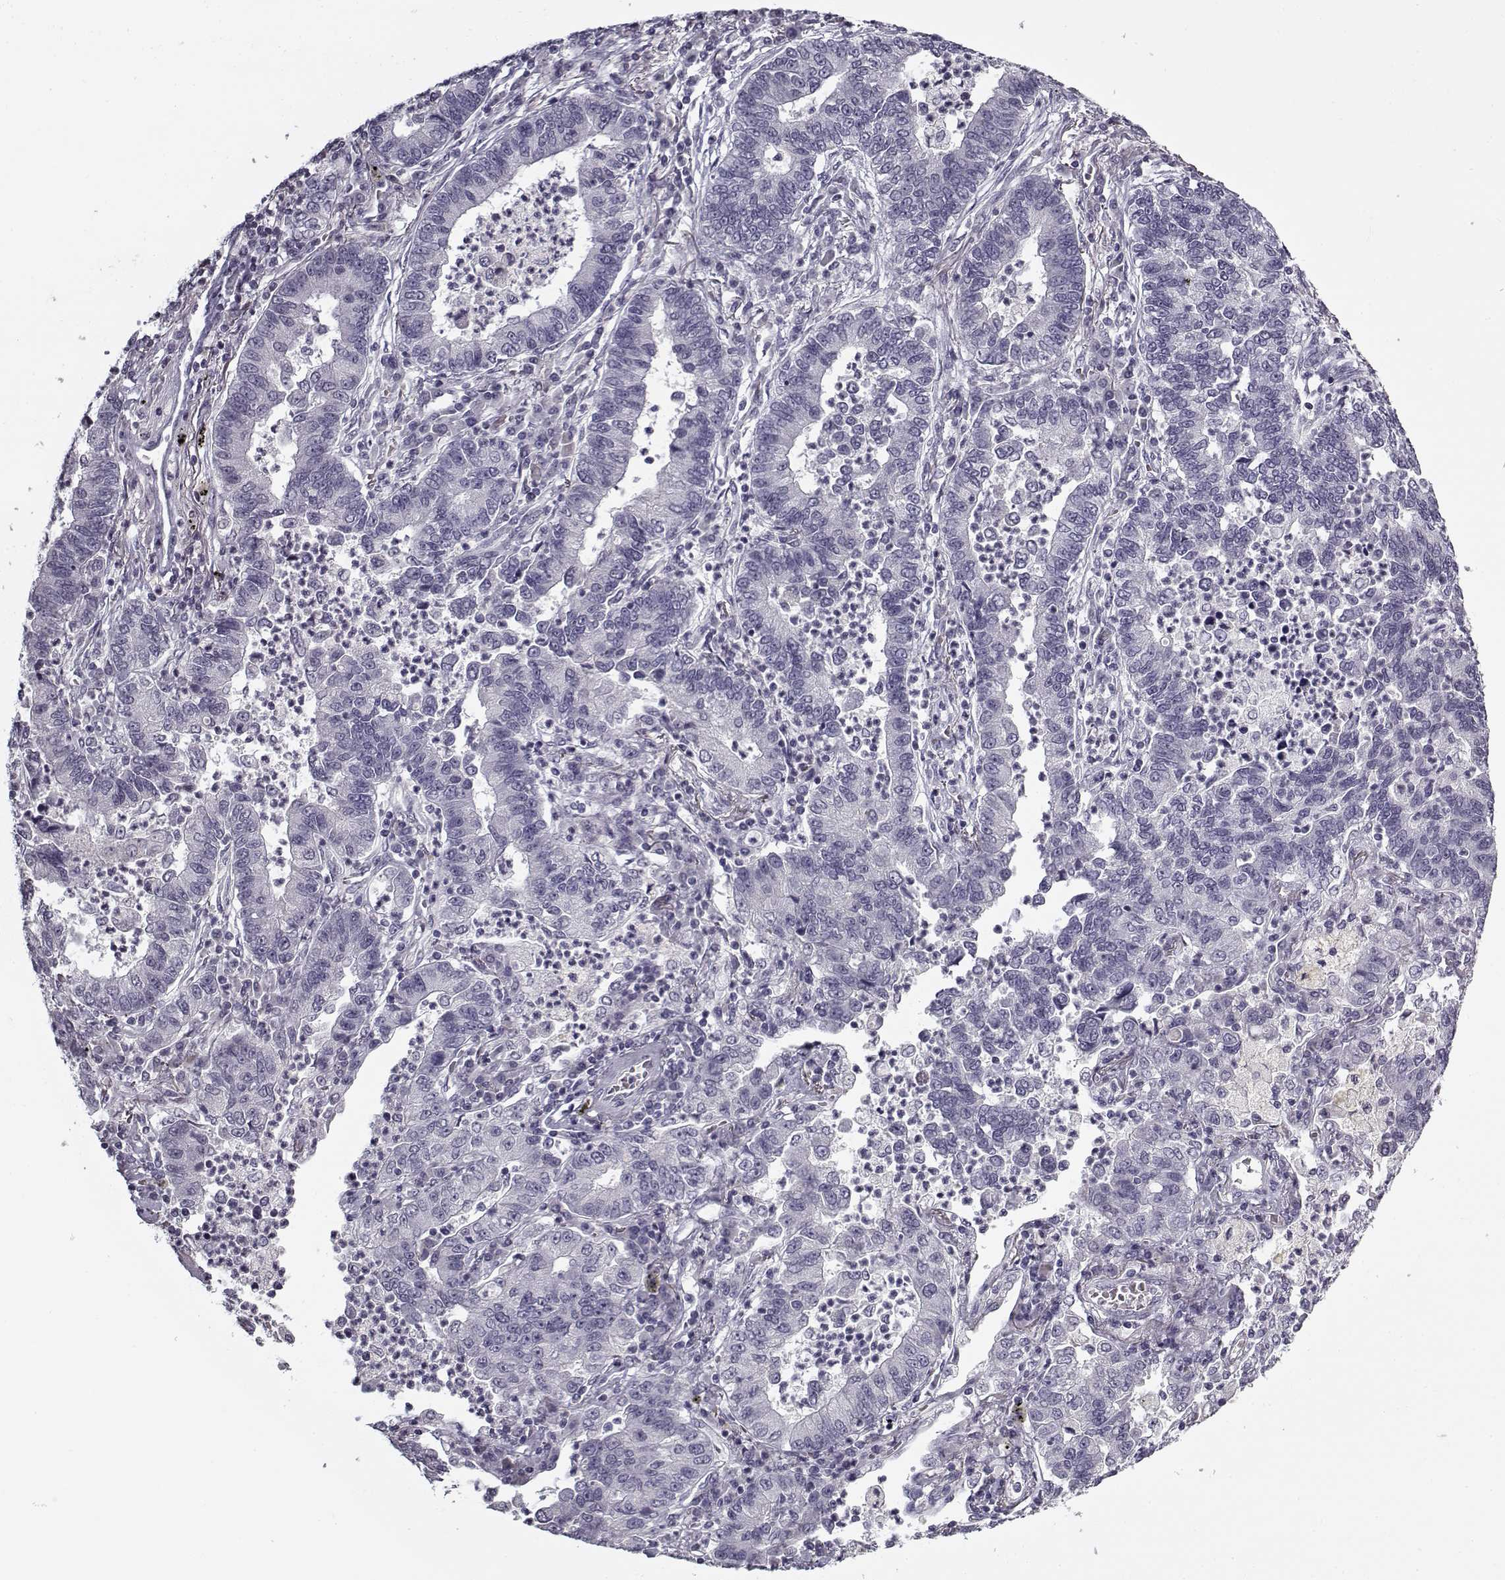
{"staining": {"intensity": "negative", "quantity": "none", "location": "none"}, "tissue": "lung cancer", "cell_type": "Tumor cells", "image_type": "cancer", "snomed": [{"axis": "morphology", "description": "Adenocarcinoma, NOS"}, {"axis": "topography", "description": "Lung"}], "caption": "An image of lung adenocarcinoma stained for a protein displays no brown staining in tumor cells.", "gene": "SNCA", "patient": {"sex": "female", "age": 57}}